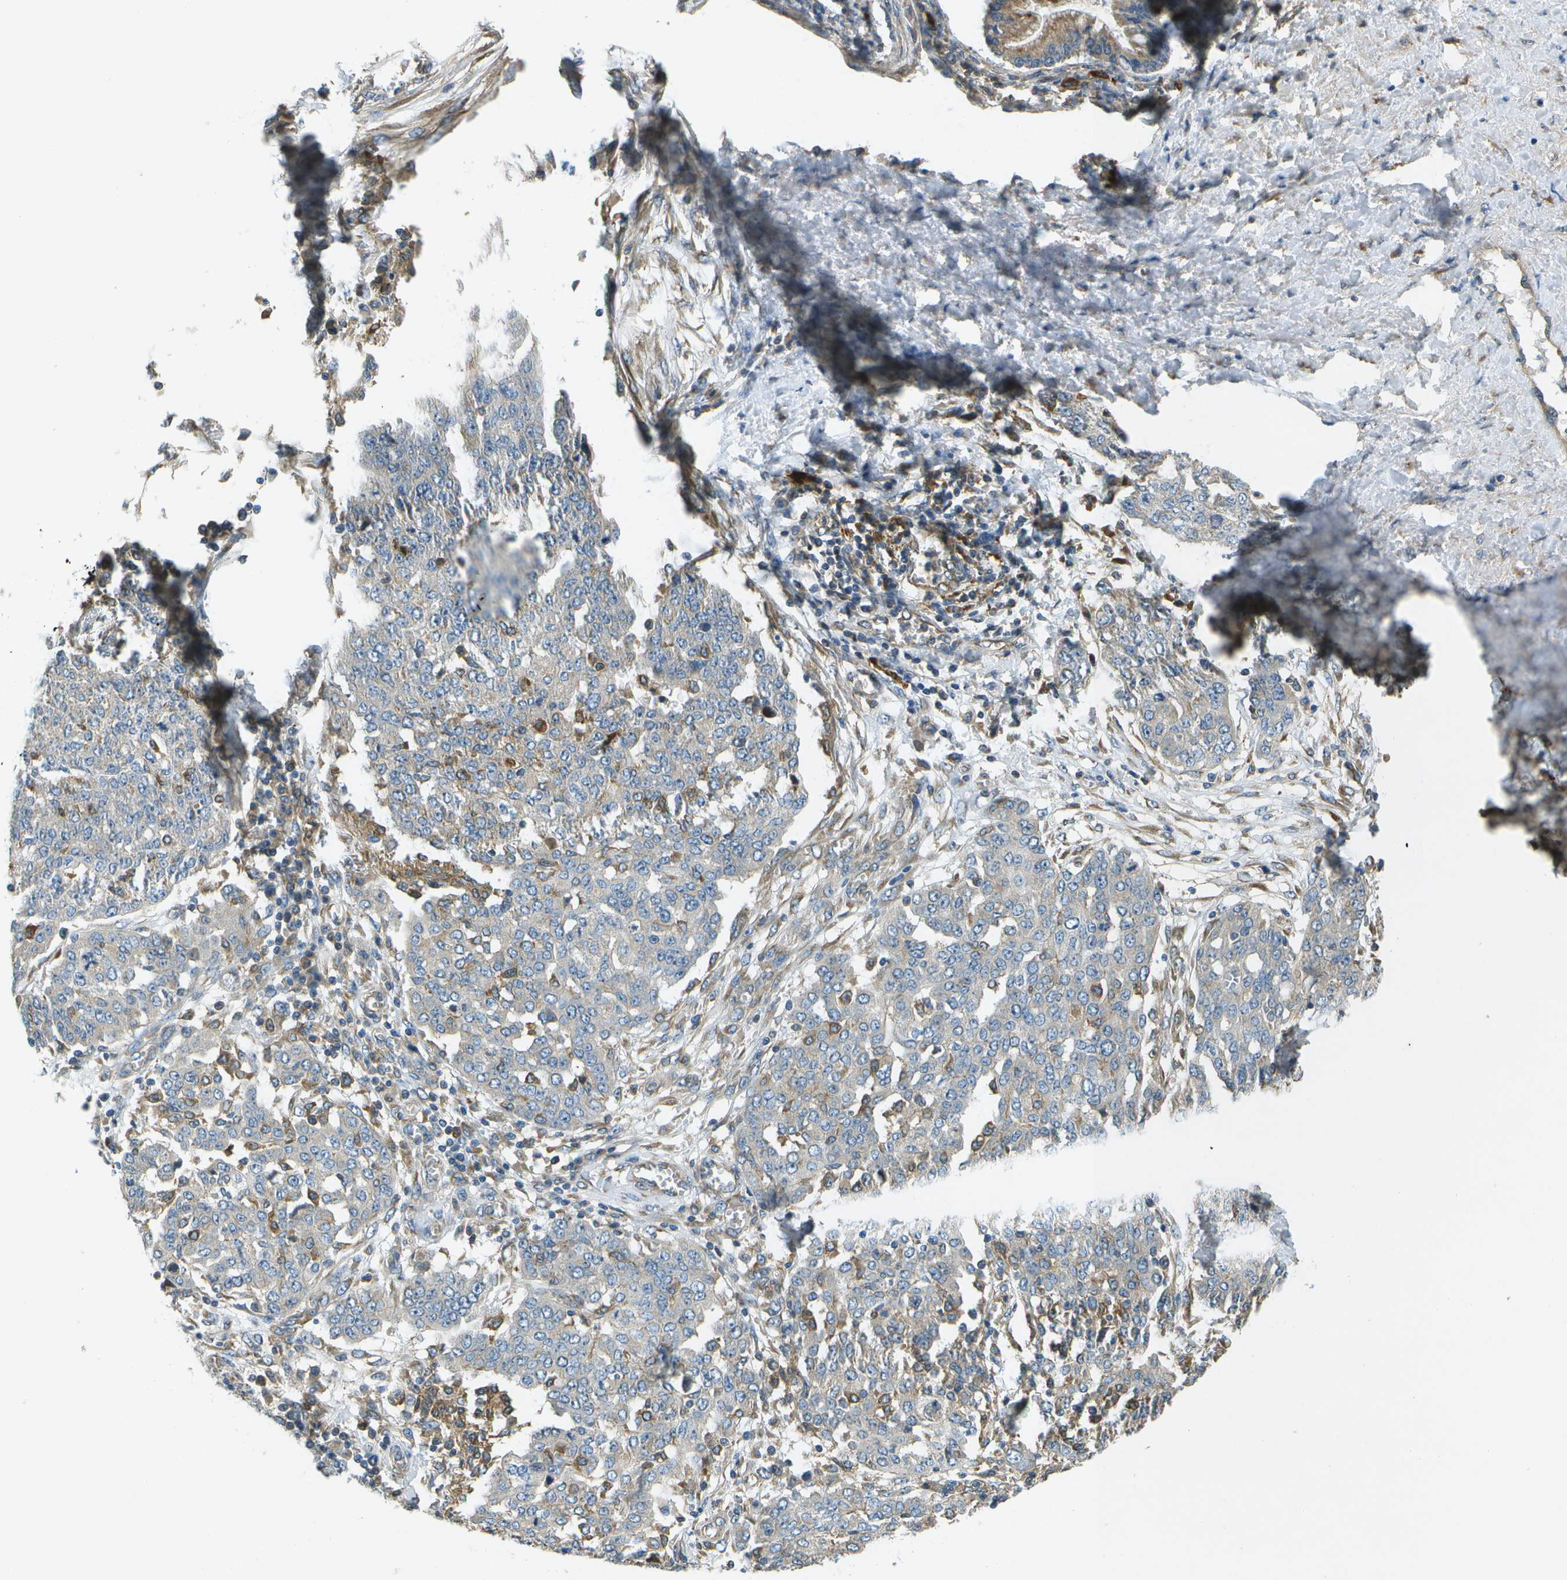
{"staining": {"intensity": "negative", "quantity": "none", "location": "none"}, "tissue": "ovarian cancer", "cell_type": "Tumor cells", "image_type": "cancer", "snomed": [{"axis": "morphology", "description": "Cystadenocarcinoma, serous, NOS"}, {"axis": "topography", "description": "Soft tissue"}, {"axis": "topography", "description": "Ovary"}], "caption": "An image of human serous cystadenocarcinoma (ovarian) is negative for staining in tumor cells.", "gene": "SAMSN1", "patient": {"sex": "female", "age": 57}}